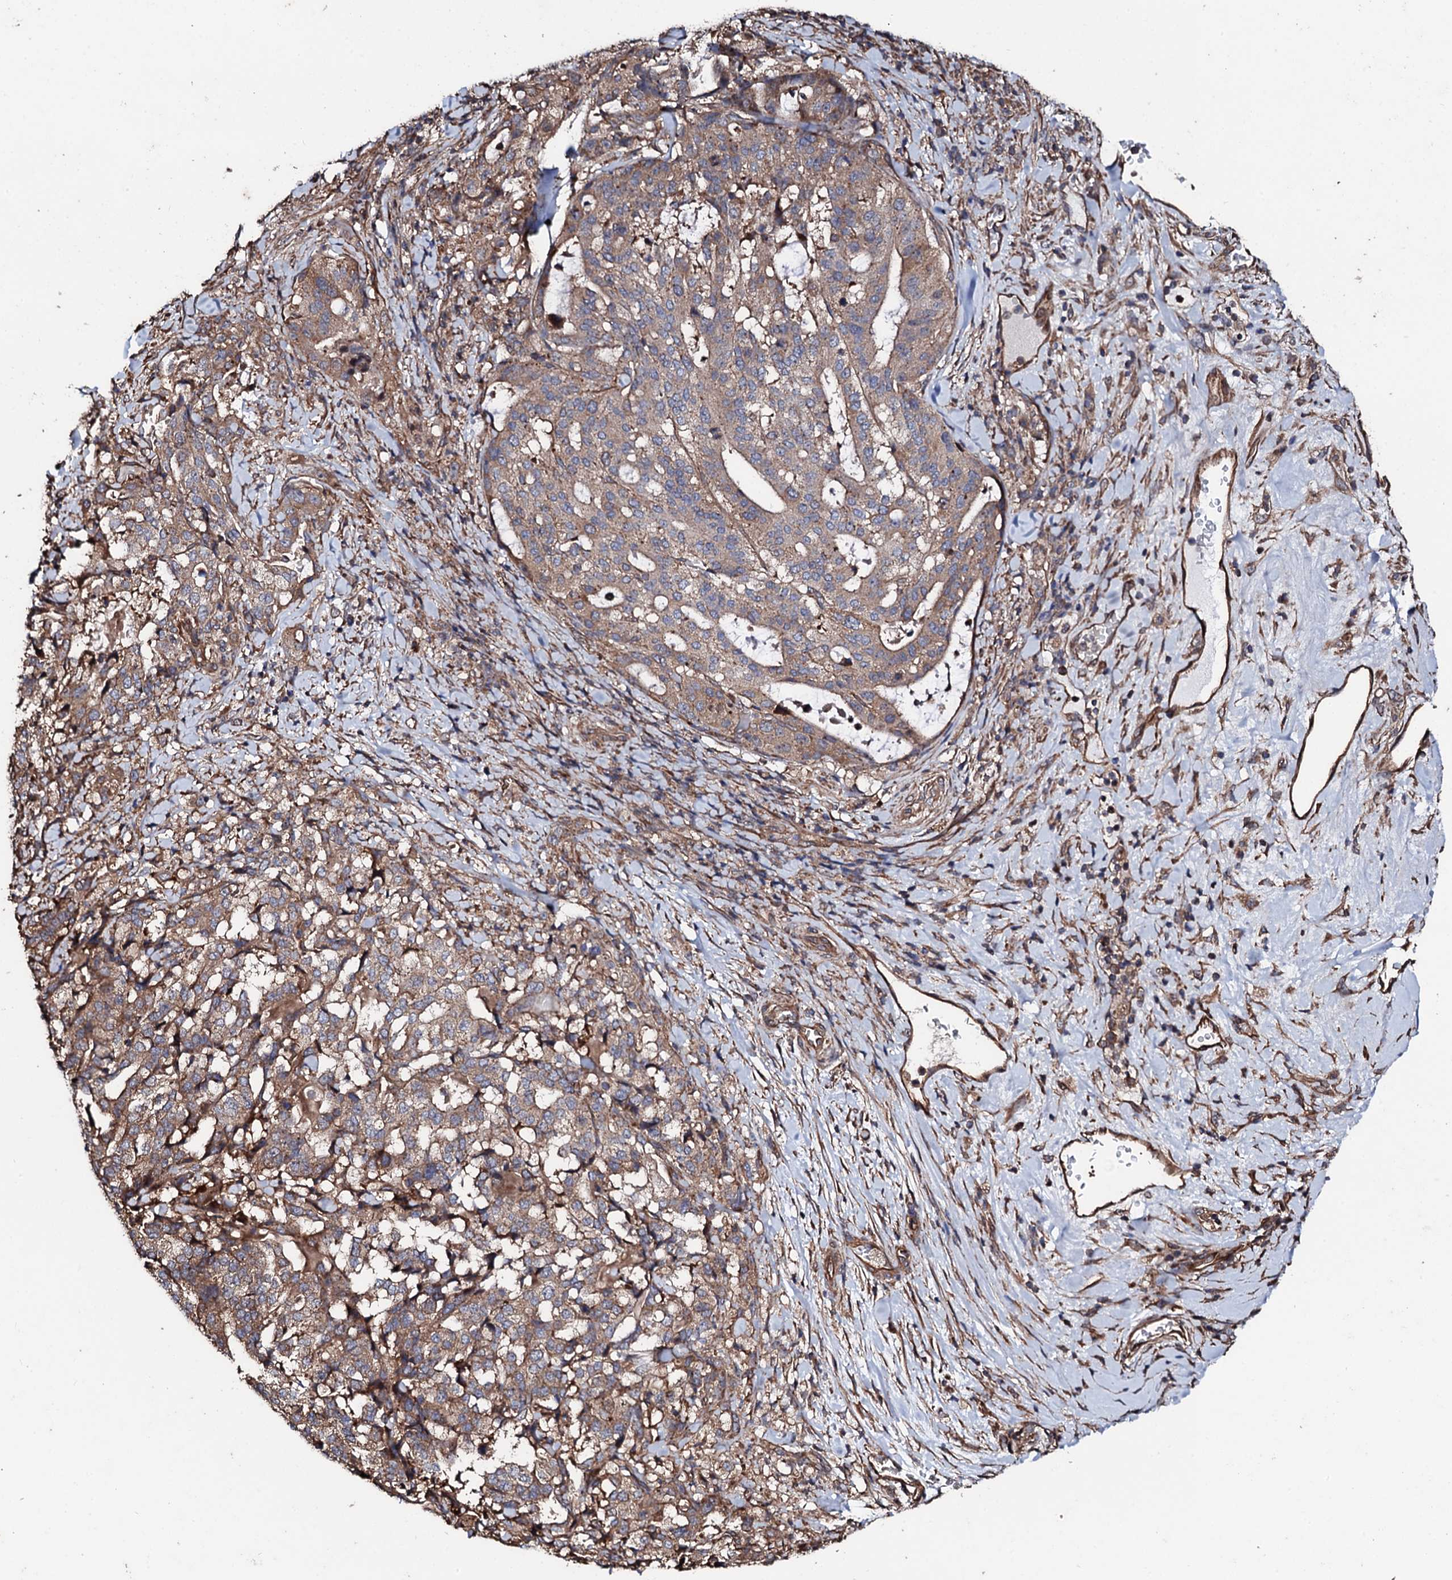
{"staining": {"intensity": "moderate", "quantity": ">75%", "location": "cytoplasmic/membranous"}, "tissue": "stomach cancer", "cell_type": "Tumor cells", "image_type": "cancer", "snomed": [{"axis": "morphology", "description": "Adenocarcinoma, NOS"}, {"axis": "topography", "description": "Stomach"}], "caption": "A medium amount of moderate cytoplasmic/membranous staining is seen in about >75% of tumor cells in stomach adenocarcinoma tissue. Using DAB (3,3'-diaminobenzidine) (brown) and hematoxylin (blue) stains, captured at high magnification using brightfield microscopy.", "gene": "CKAP5", "patient": {"sex": "male", "age": 48}}